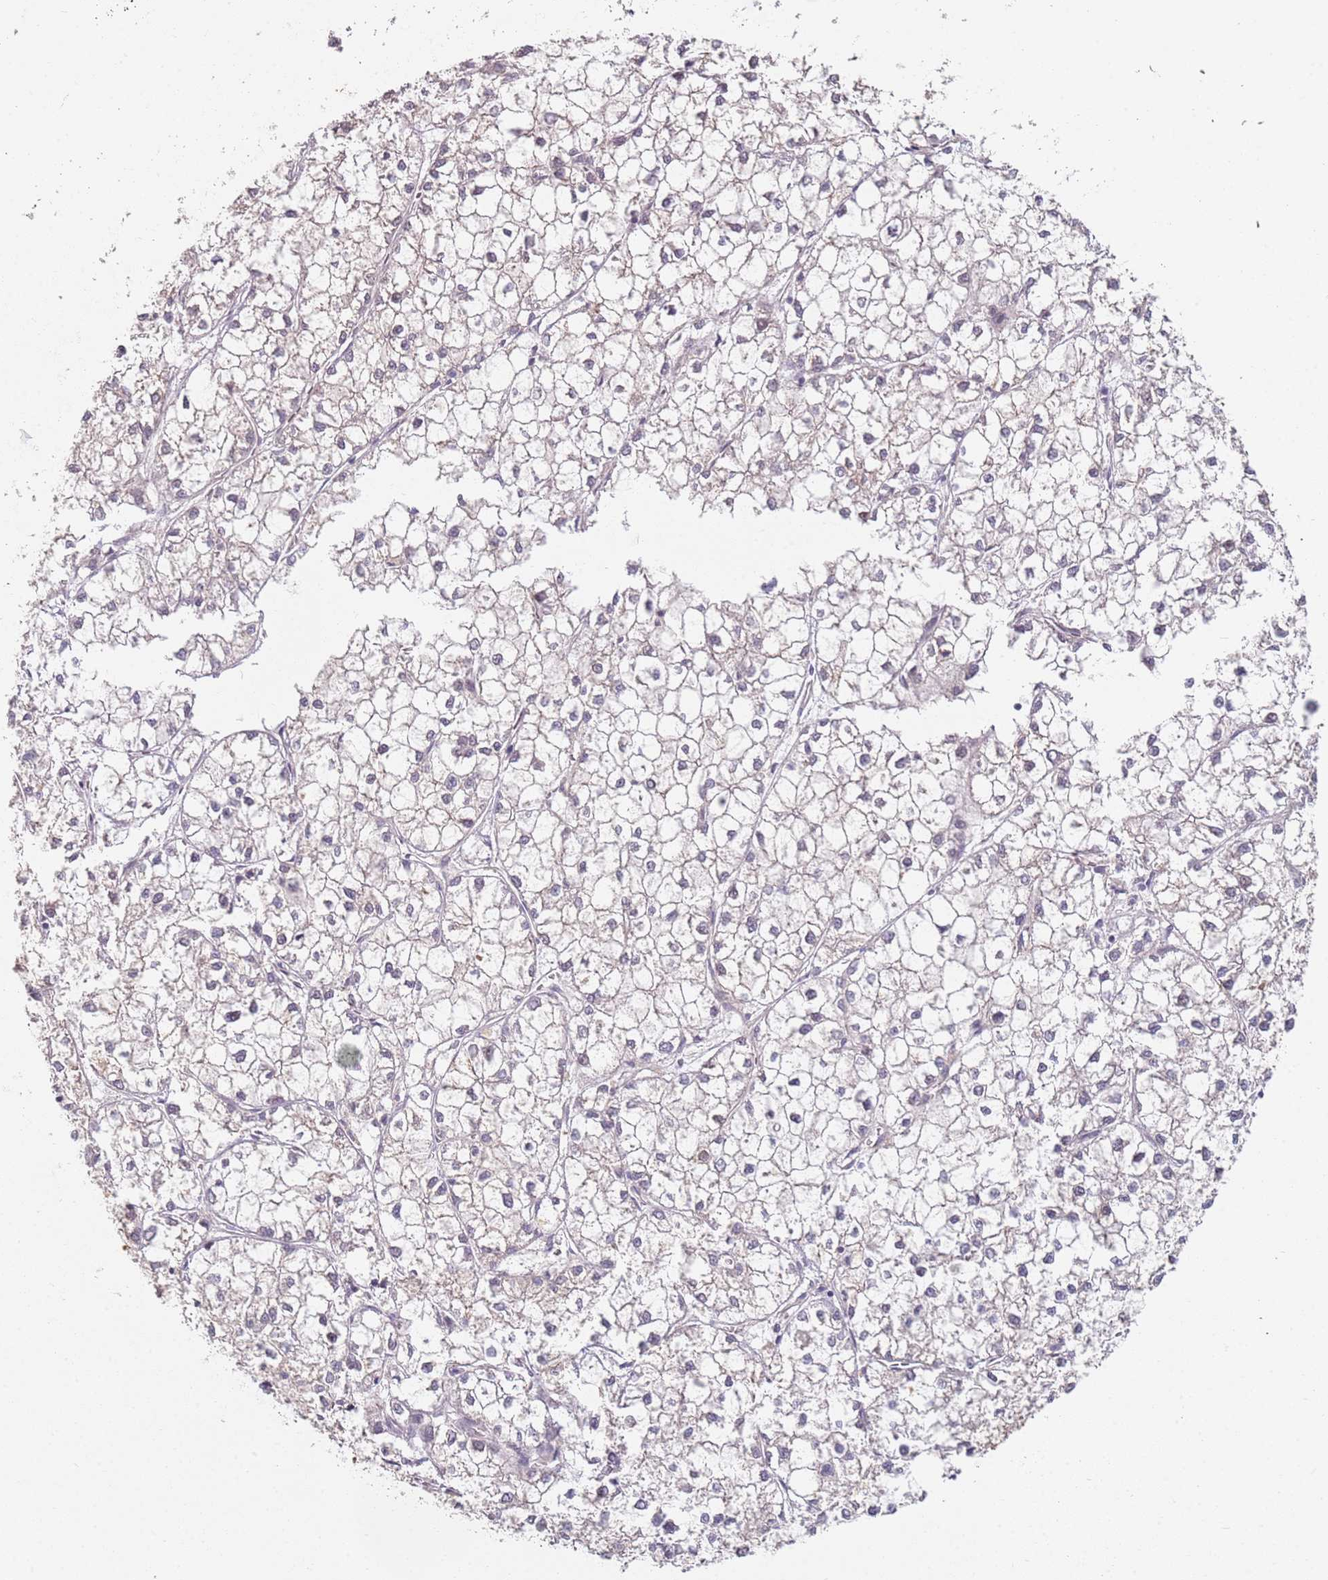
{"staining": {"intensity": "negative", "quantity": "none", "location": "none"}, "tissue": "liver cancer", "cell_type": "Tumor cells", "image_type": "cancer", "snomed": [{"axis": "morphology", "description": "Carcinoma, Hepatocellular, NOS"}, {"axis": "topography", "description": "Liver"}], "caption": "Immunohistochemistry micrograph of neoplastic tissue: liver cancer (hepatocellular carcinoma) stained with DAB displays no significant protein expression in tumor cells.", "gene": "WDR93", "patient": {"sex": "female", "age": 43}}